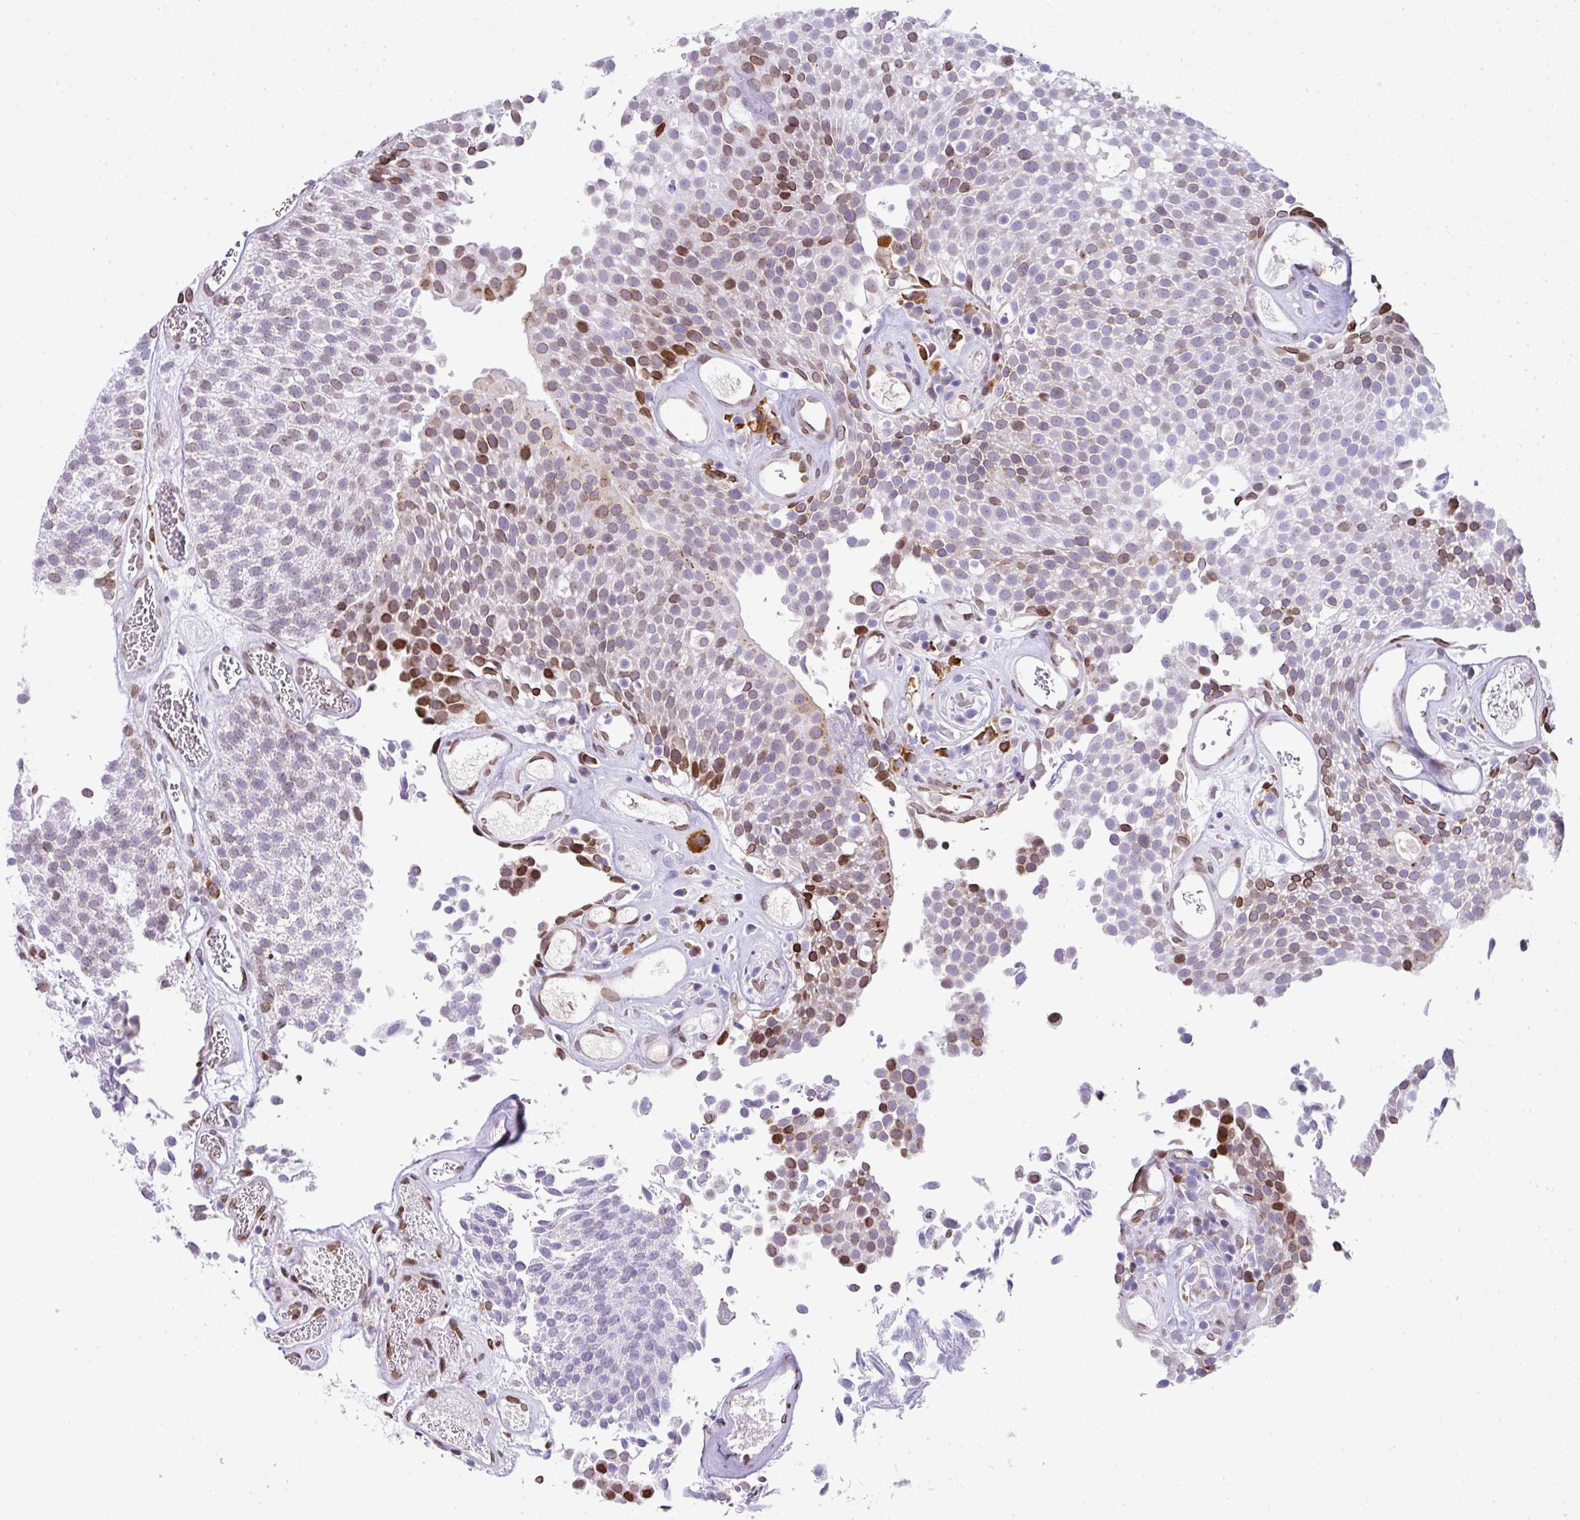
{"staining": {"intensity": "moderate", "quantity": "<25%", "location": "nuclear"}, "tissue": "urothelial cancer", "cell_type": "Tumor cells", "image_type": "cancer", "snomed": [{"axis": "morphology", "description": "Urothelial carcinoma, Low grade"}, {"axis": "topography", "description": "Urinary bladder"}], "caption": "IHC histopathology image of neoplastic tissue: urothelial cancer stained using immunohistochemistry reveals low levels of moderate protein expression localized specifically in the nuclear of tumor cells, appearing as a nuclear brown color.", "gene": "PLK1", "patient": {"sex": "female", "age": 79}}